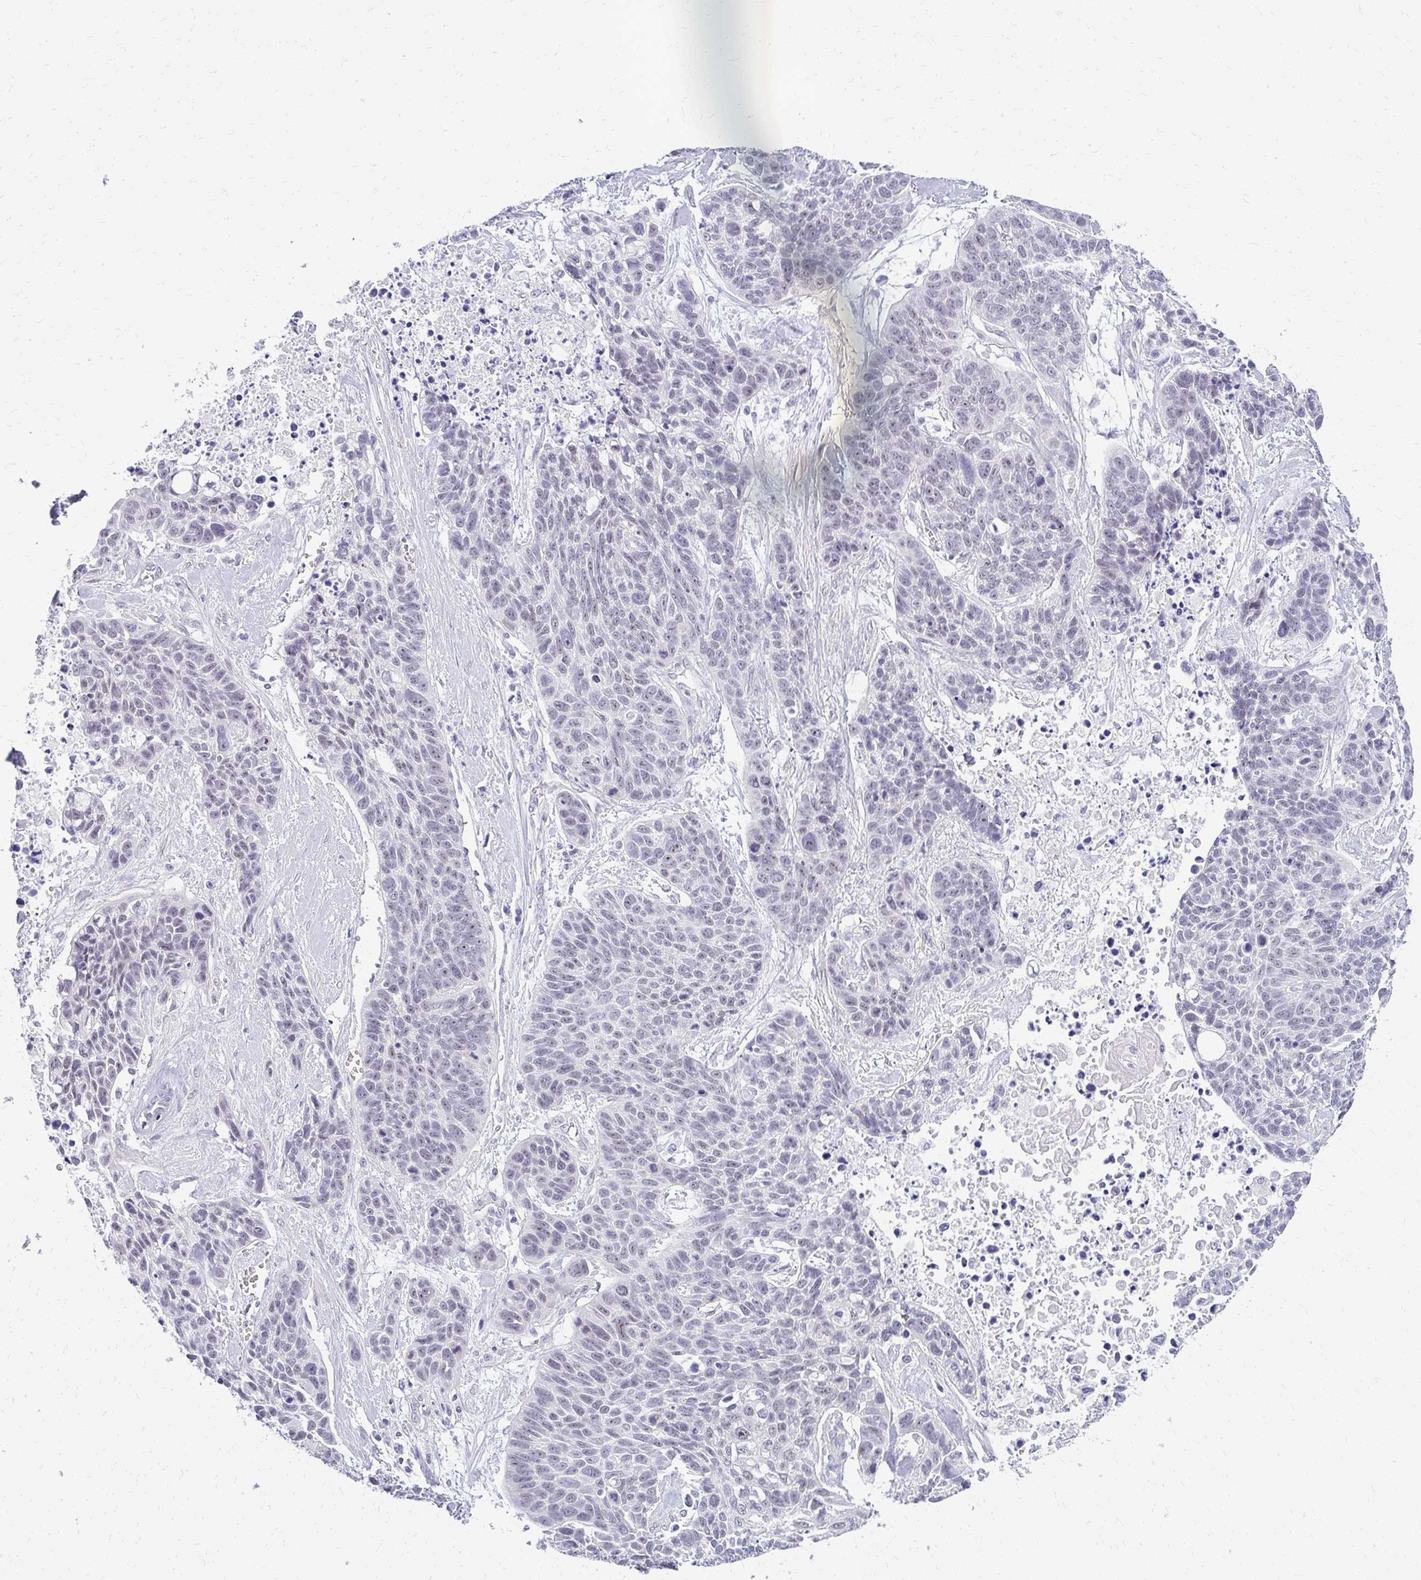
{"staining": {"intensity": "moderate", "quantity": "<25%", "location": "nuclear"}, "tissue": "lung cancer", "cell_type": "Tumor cells", "image_type": "cancer", "snomed": [{"axis": "morphology", "description": "Squamous cell carcinoma, NOS"}, {"axis": "topography", "description": "Lung"}], "caption": "Immunohistochemistry of lung cancer (squamous cell carcinoma) exhibits low levels of moderate nuclear staining in about <25% of tumor cells.", "gene": "TEX33", "patient": {"sex": "male", "age": 62}}